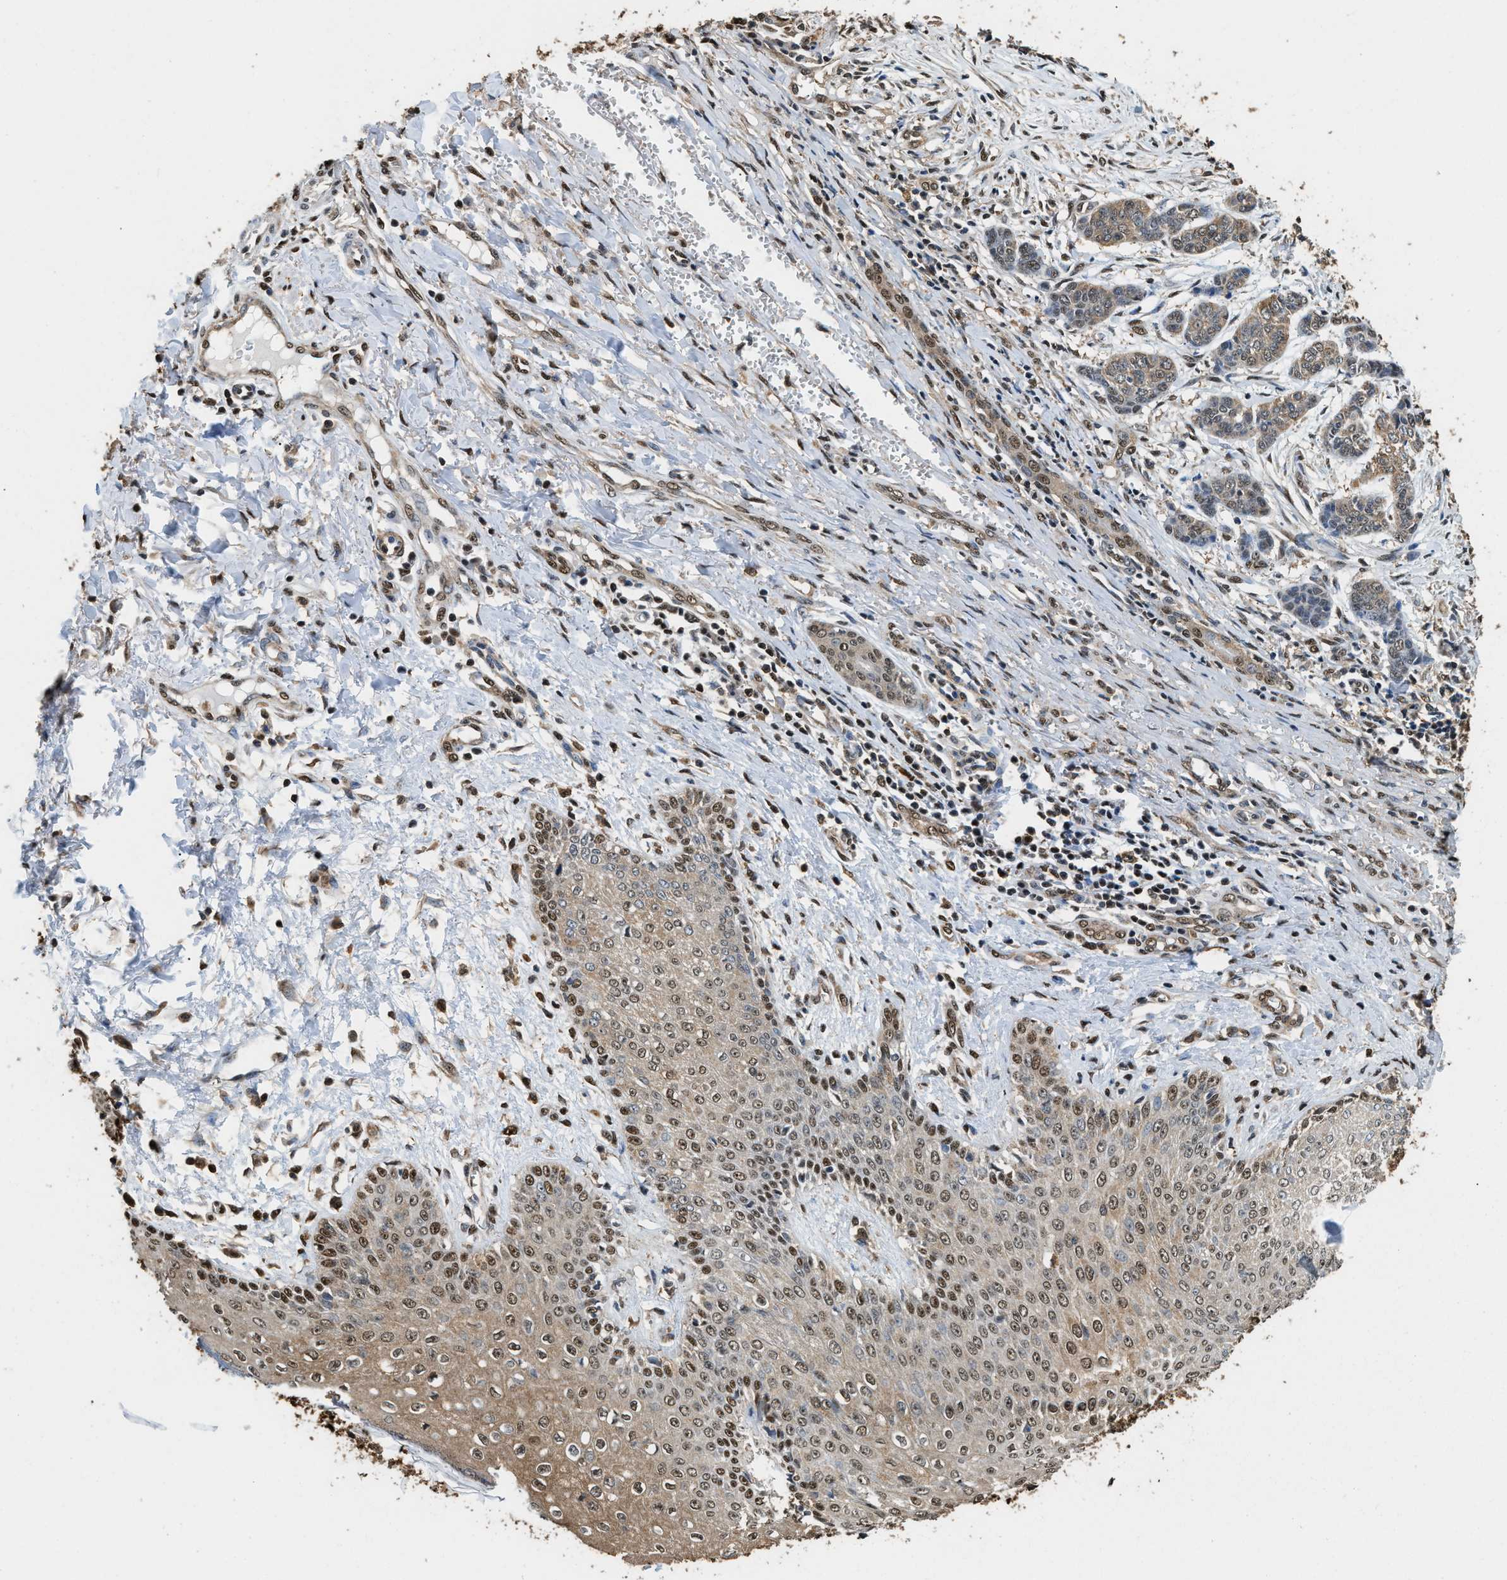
{"staining": {"intensity": "moderate", "quantity": ">75%", "location": "cytoplasmic/membranous"}, "tissue": "skin cancer", "cell_type": "Tumor cells", "image_type": "cancer", "snomed": [{"axis": "morphology", "description": "Basal cell carcinoma"}, {"axis": "topography", "description": "Skin"}], "caption": "Protein staining reveals moderate cytoplasmic/membranous positivity in about >75% of tumor cells in skin basal cell carcinoma.", "gene": "GAPDH", "patient": {"sex": "female", "age": 64}}